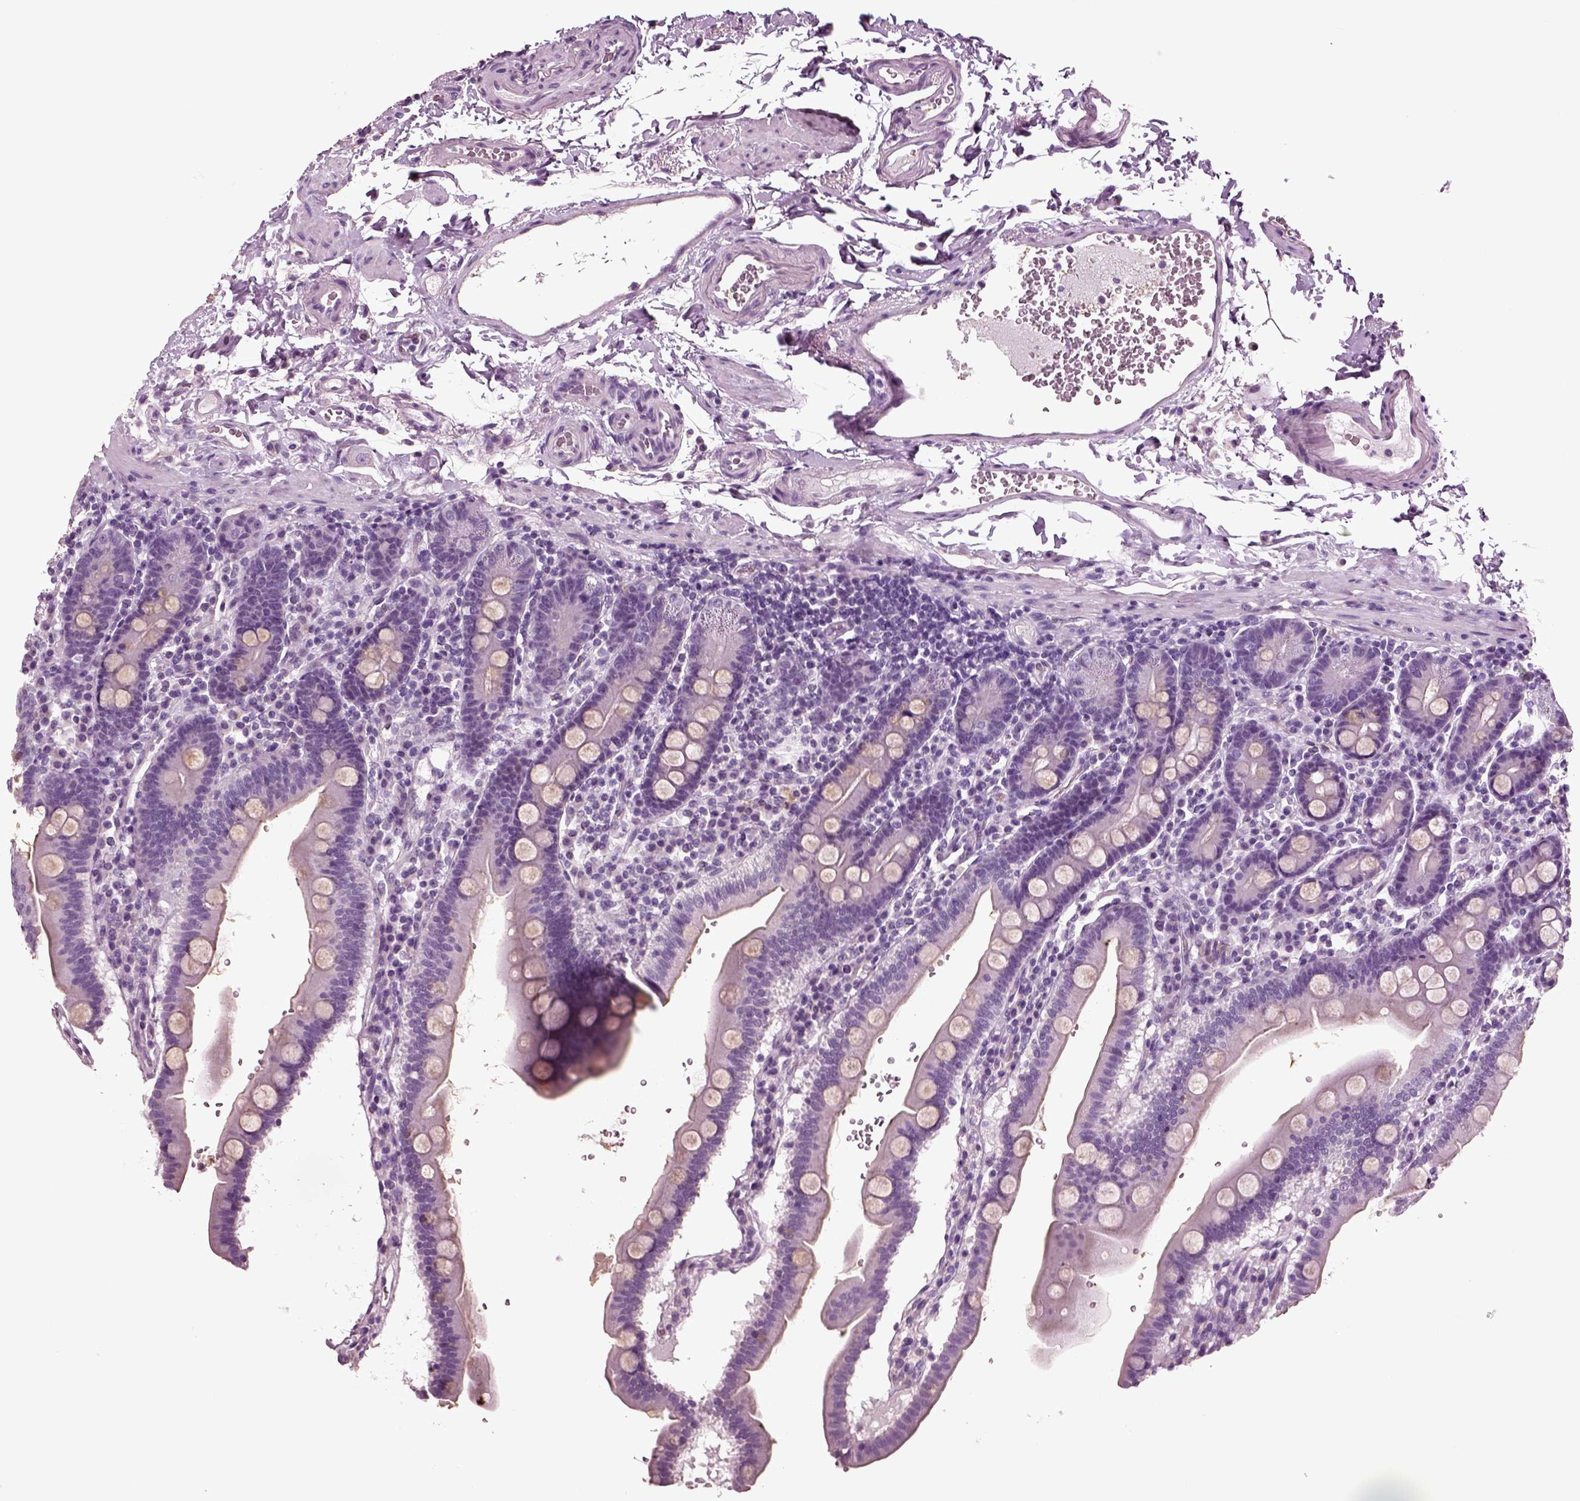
{"staining": {"intensity": "negative", "quantity": "none", "location": "none"}, "tissue": "duodenum", "cell_type": "Glandular cells", "image_type": "normal", "snomed": [{"axis": "morphology", "description": "Normal tissue, NOS"}, {"axis": "topography", "description": "Duodenum"}], "caption": "High magnification brightfield microscopy of normal duodenum stained with DAB (brown) and counterstained with hematoxylin (blue): glandular cells show no significant expression. Nuclei are stained in blue.", "gene": "DEFB118", "patient": {"sex": "male", "age": 59}}